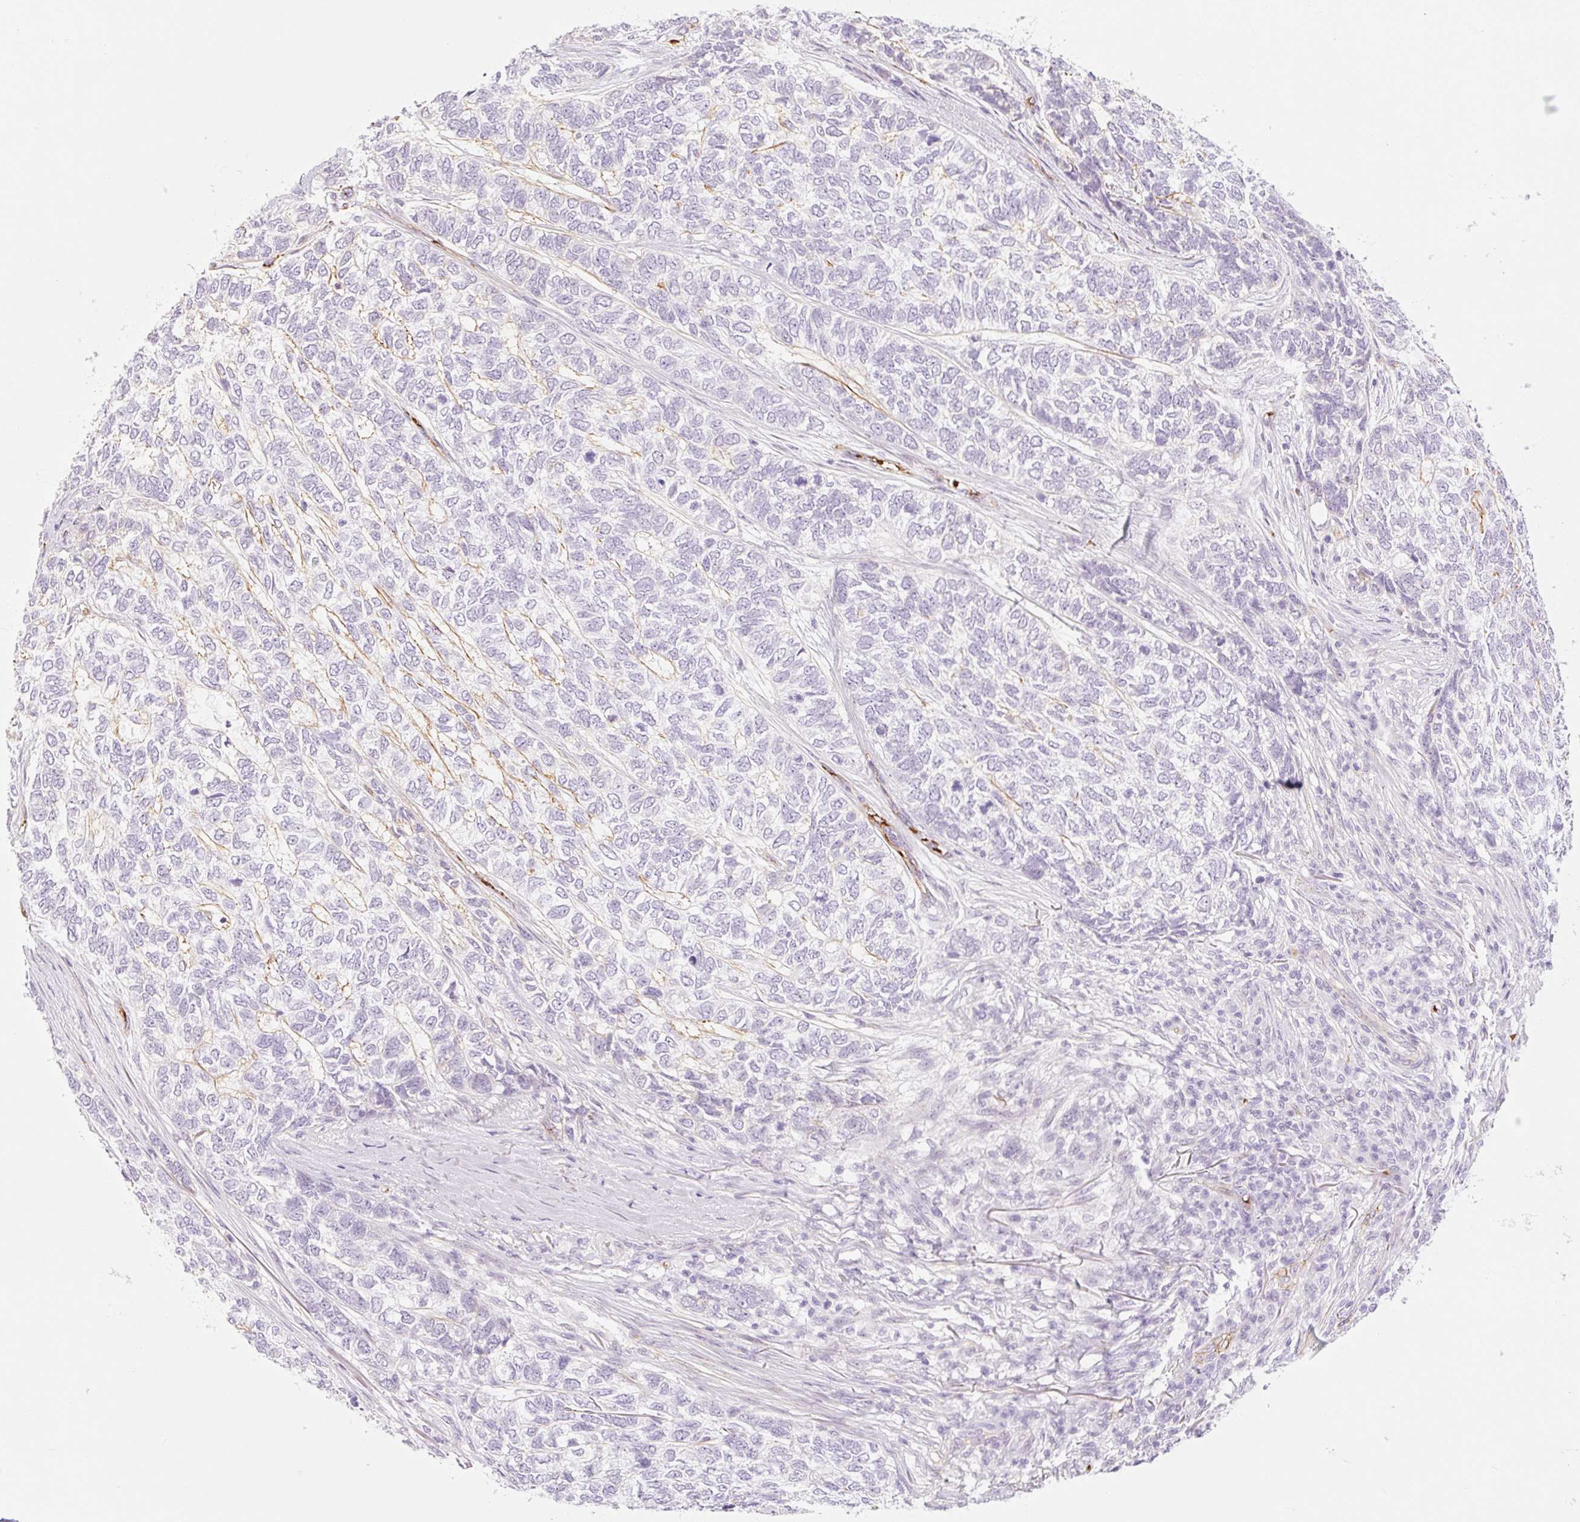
{"staining": {"intensity": "negative", "quantity": "none", "location": "none"}, "tissue": "skin cancer", "cell_type": "Tumor cells", "image_type": "cancer", "snomed": [{"axis": "morphology", "description": "Basal cell carcinoma"}, {"axis": "topography", "description": "Skin"}], "caption": "Tumor cells show no significant expression in basal cell carcinoma (skin).", "gene": "TAF1L", "patient": {"sex": "female", "age": 65}}